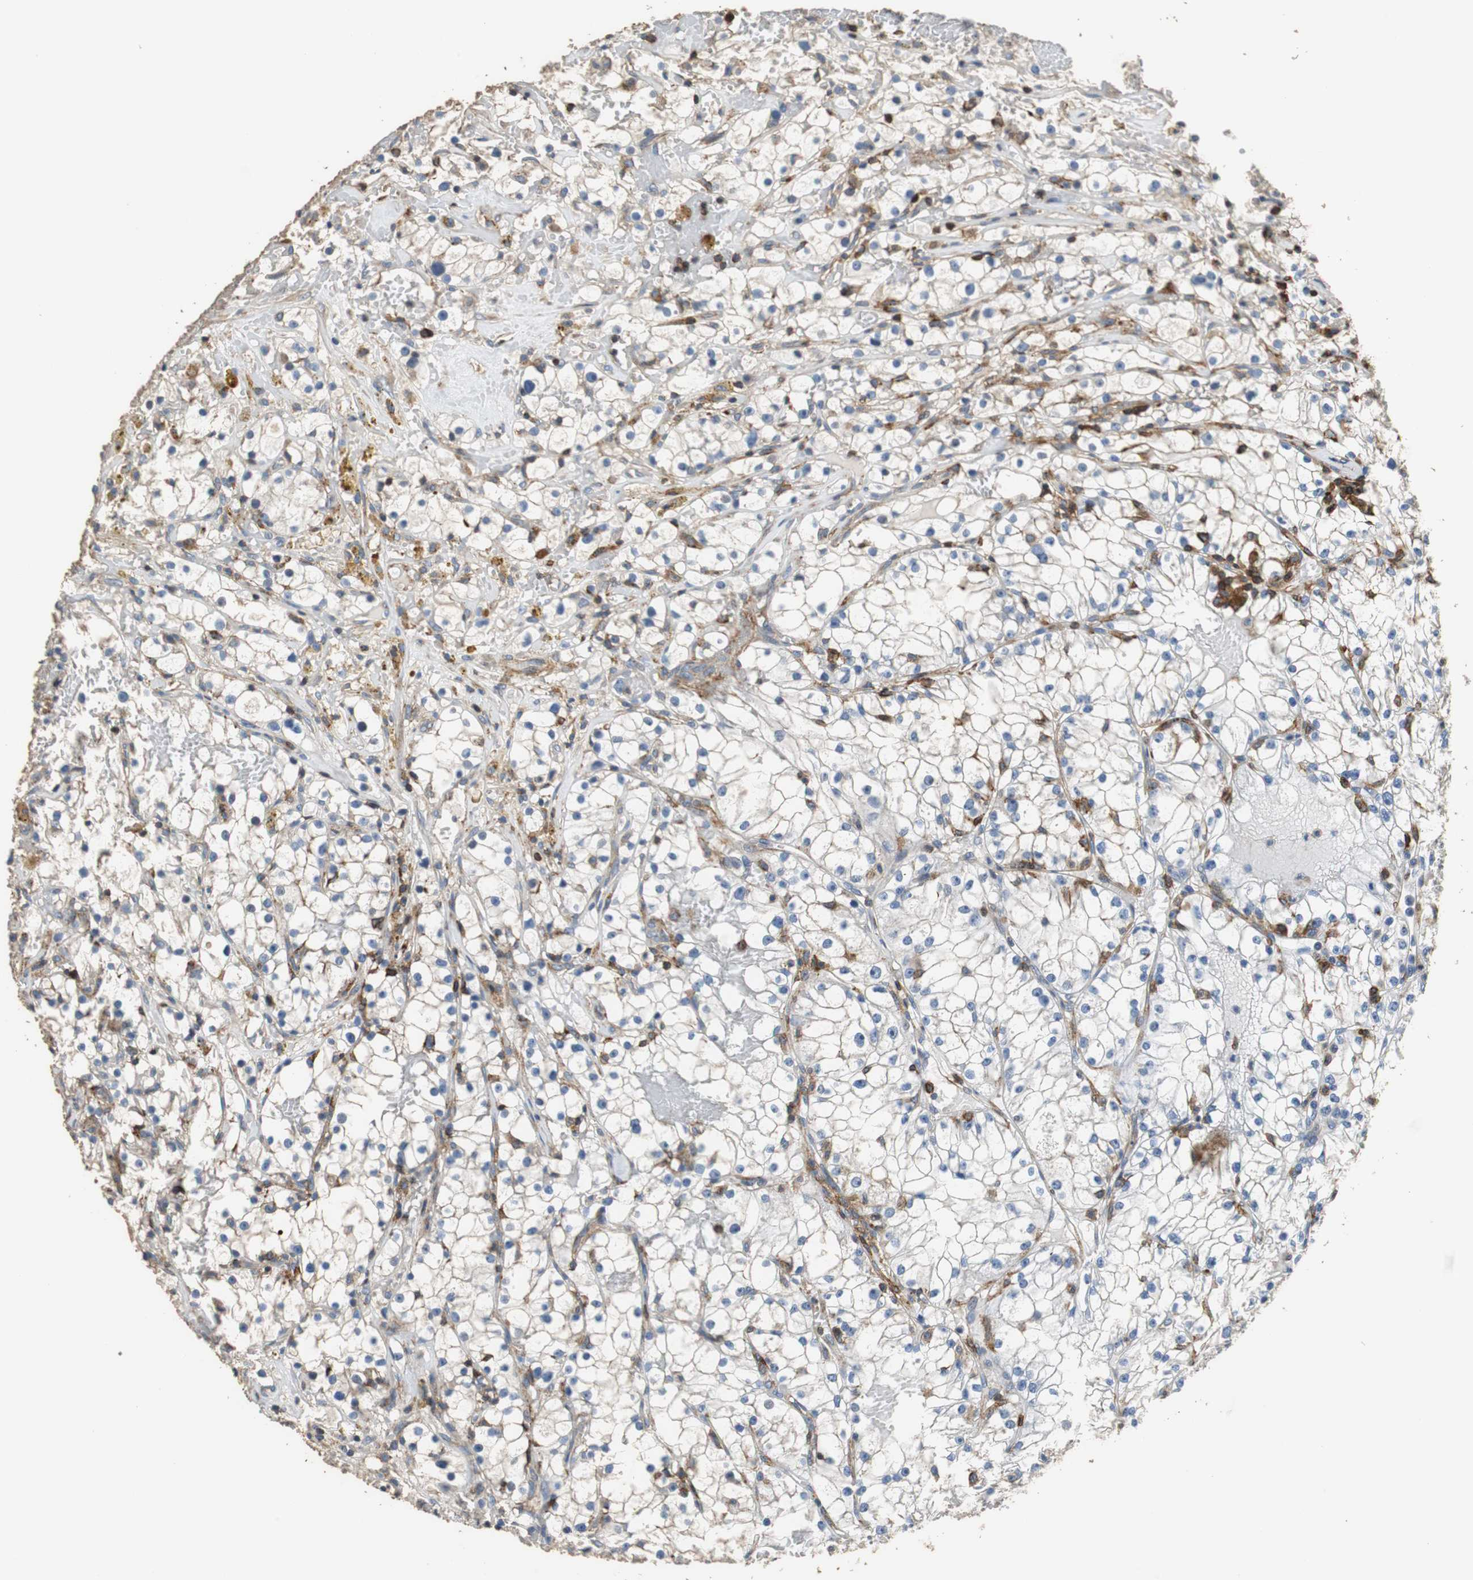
{"staining": {"intensity": "moderate", "quantity": "<25%", "location": "cytoplasmic/membranous"}, "tissue": "renal cancer", "cell_type": "Tumor cells", "image_type": "cancer", "snomed": [{"axis": "morphology", "description": "Adenocarcinoma, NOS"}, {"axis": "topography", "description": "Kidney"}], "caption": "This photomicrograph exhibits immunohistochemistry (IHC) staining of renal cancer (adenocarcinoma), with low moderate cytoplasmic/membranous positivity in approximately <25% of tumor cells.", "gene": "PRKRA", "patient": {"sex": "male", "age": 56}}